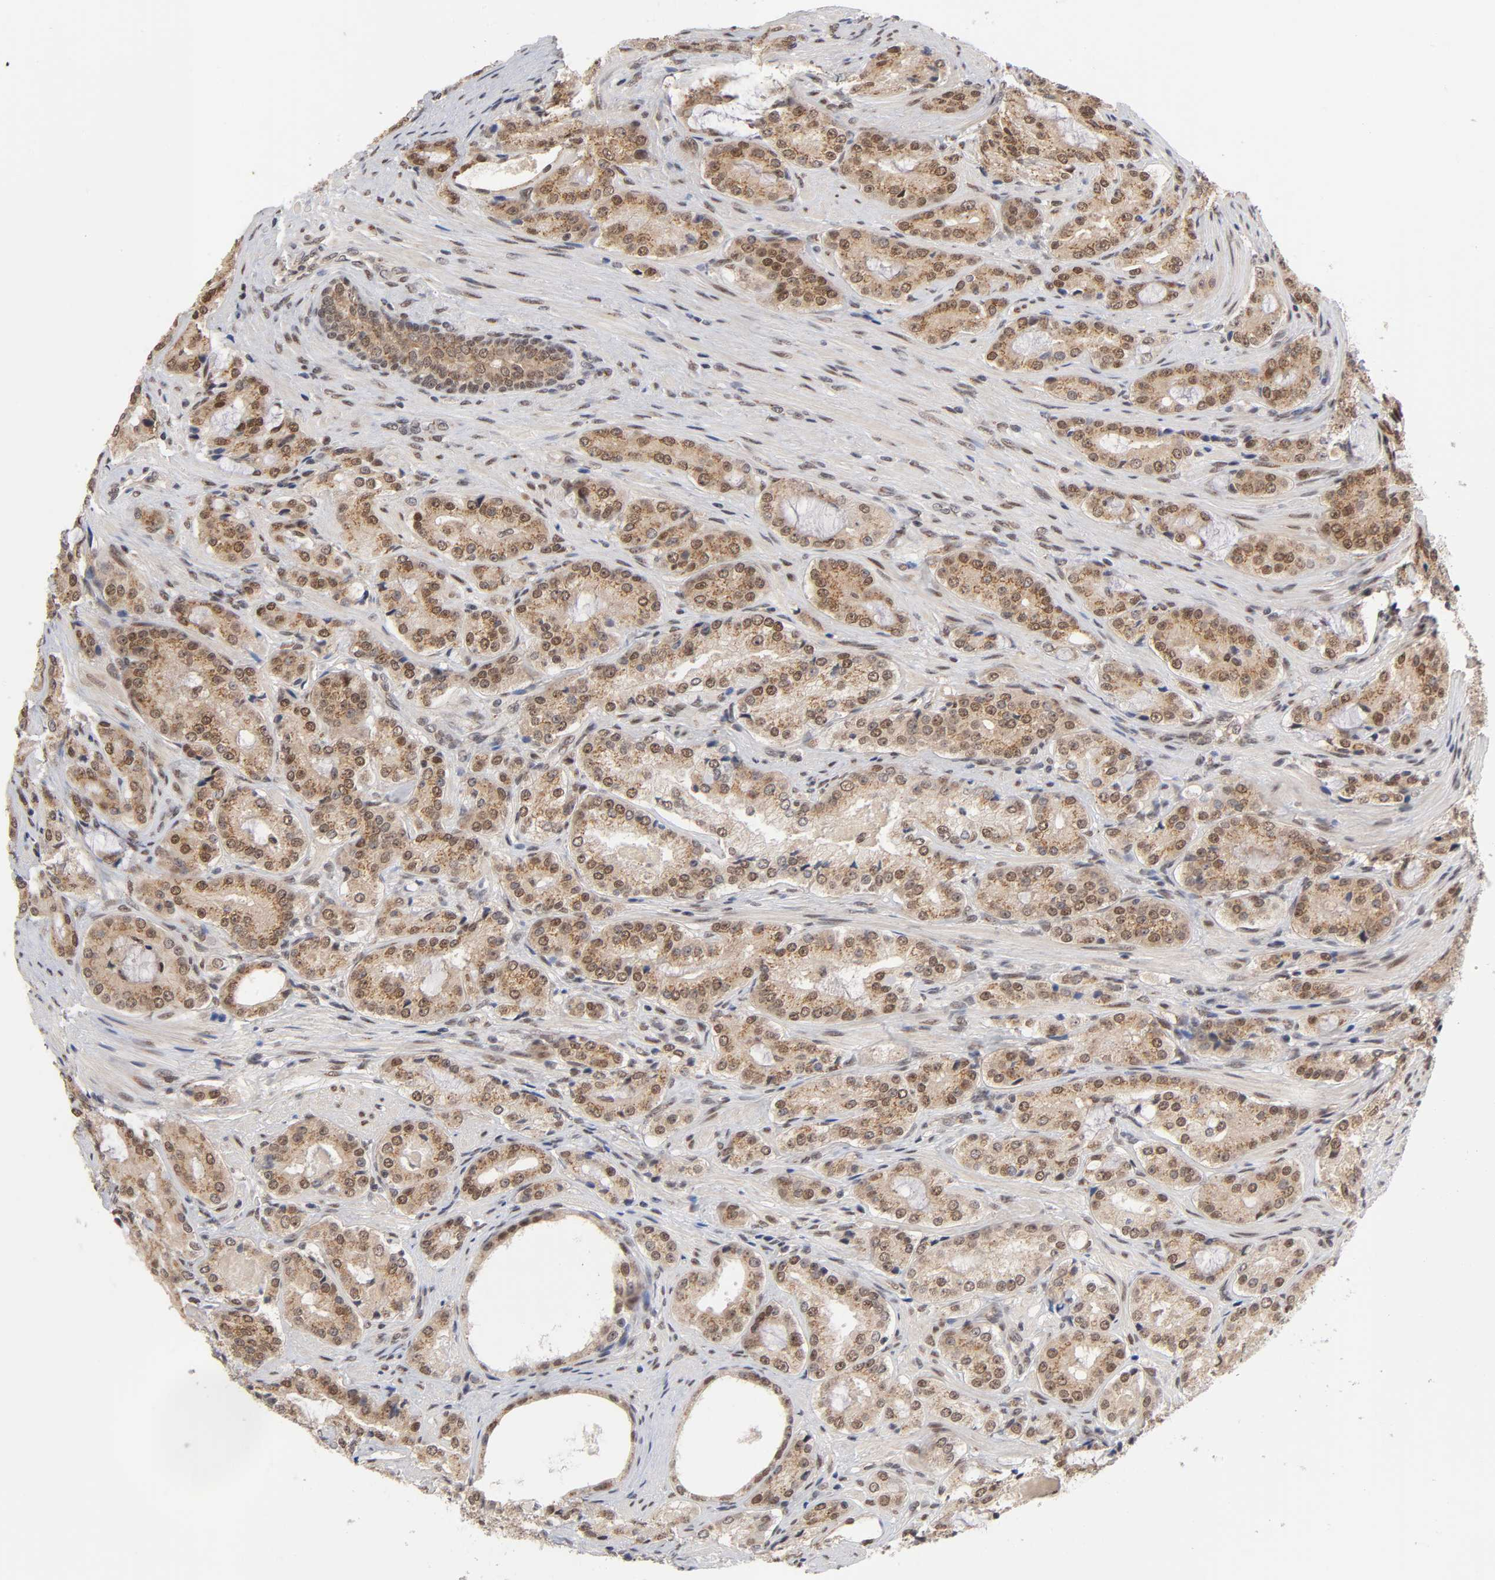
{"staining": {"intensity": "strong", "quantity": ">75%", "location": "cytoplasmic/membranous,nuclear"}, "tissue": "prostate cancer", "cell_type": "Tumor cells", "image_type": "cancer", "snomed": [{"axis": "morphology", "description": "Adenocarcinoma, High grade"}, {"axis": "topography", "description": "Prostate"}], "caption": "The photomicrograph displays a brown stain indicating the presence of a protein in the cytoplasmic/membranous and nuclear of tumor cells in prostate cancer (adenocarcinoma (high-grade)).", "gene": "EP300", "patient": {"sex": "male", "age": 72}}